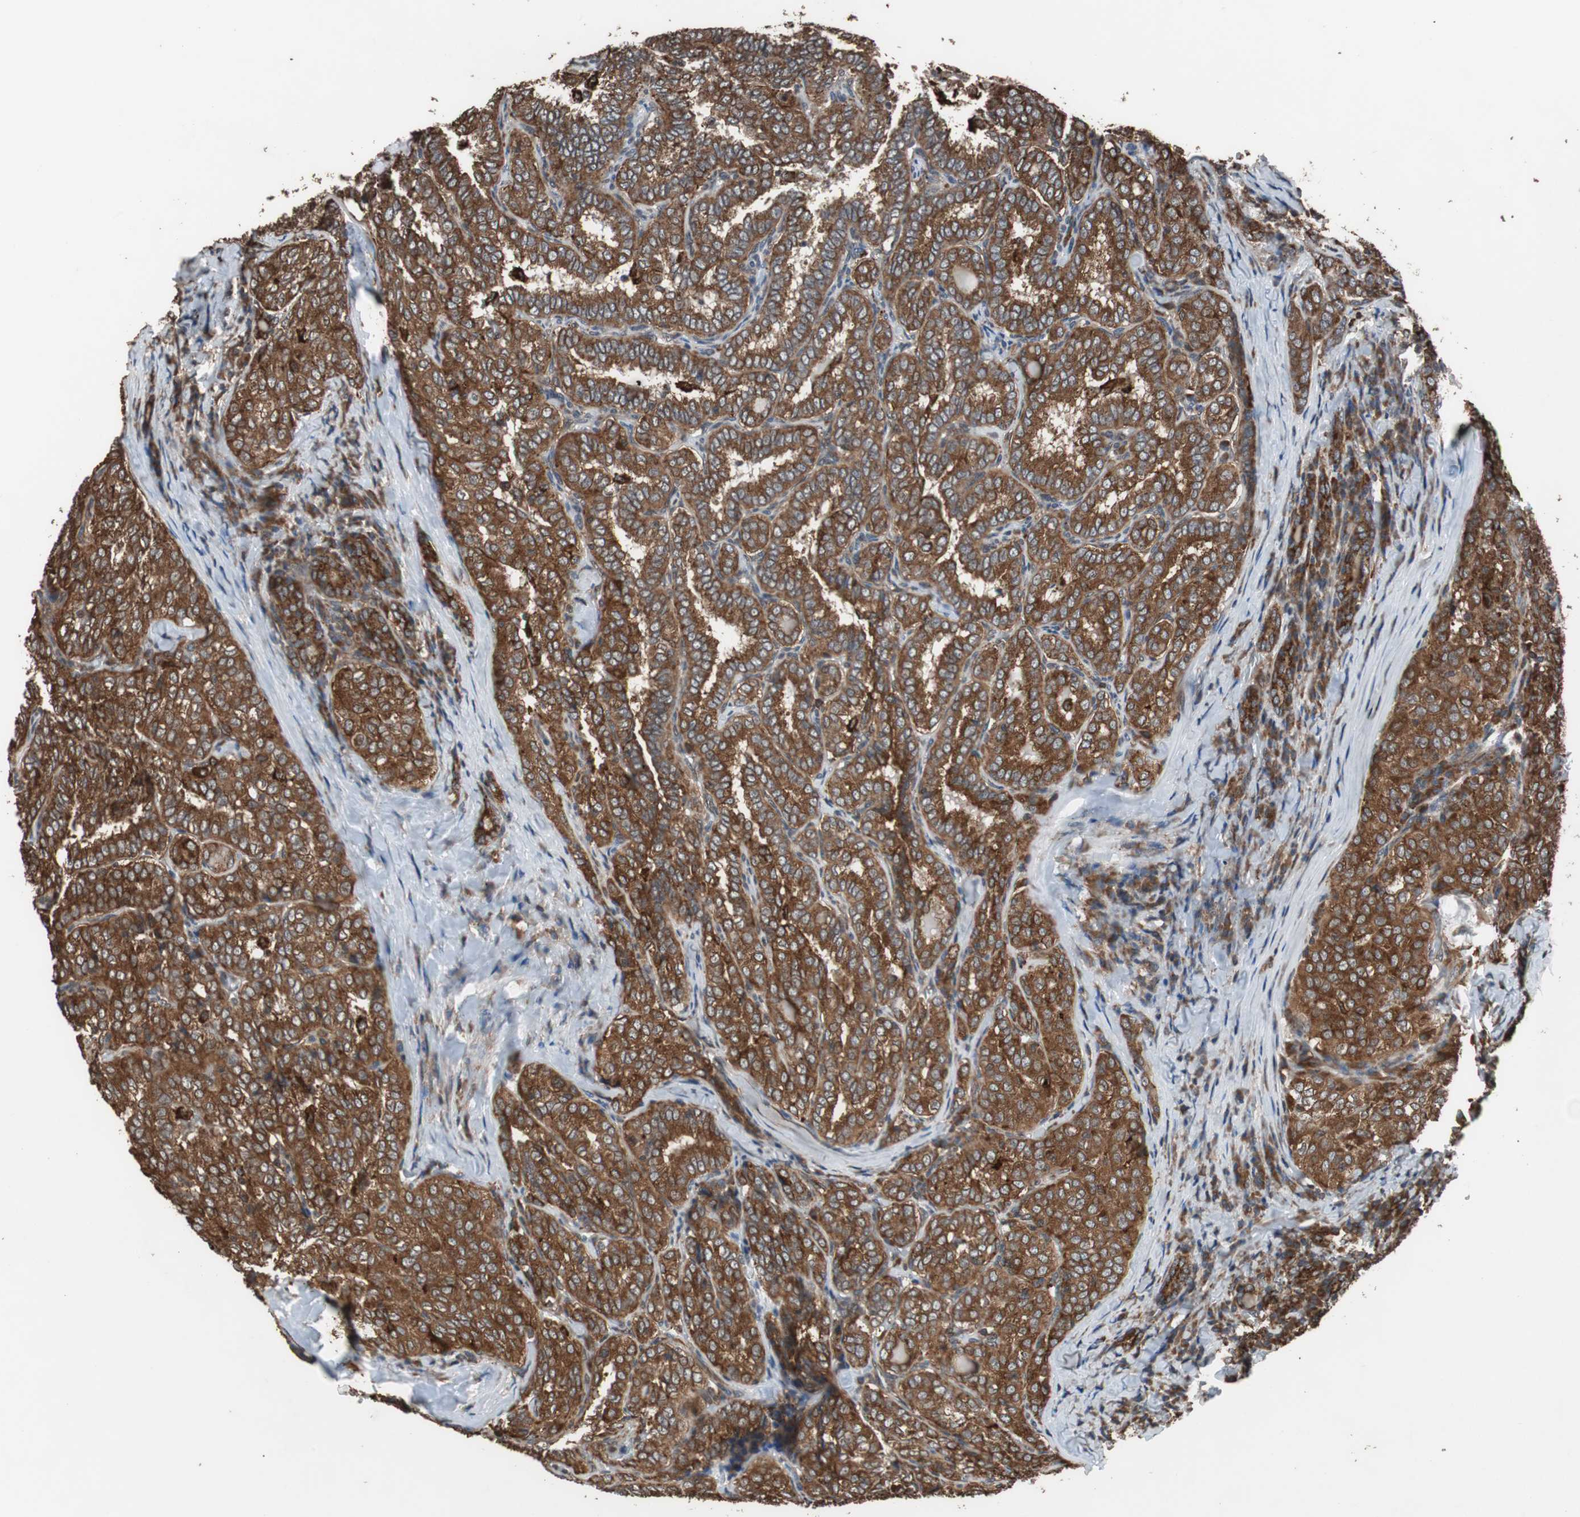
{"staining": {"intensity": "strong", "quantity": ">75%", "location": "cytoplasmic/membranous"}, "tissue": "thyroid cancer", "cell_type": "Tumor cells", "image_type": "cancer", "snomed": [{"axis": "morphology", "description": "Normal tissue, NOS"}, {"axis": "morphology", "description": "Papillary adenocarcinoma, NOS"}, {"axis": "topography", "description": "Thyroid gland"}], "caption": "IHC (DAB) staining of human thyroid cancer (papillary adenocarcinoma) reveals strong cytoplasmic/membranous protein expression in about >75% of tumor cells.", "gene": "USP10", "patient": {"sex": "female", "age": 30}}